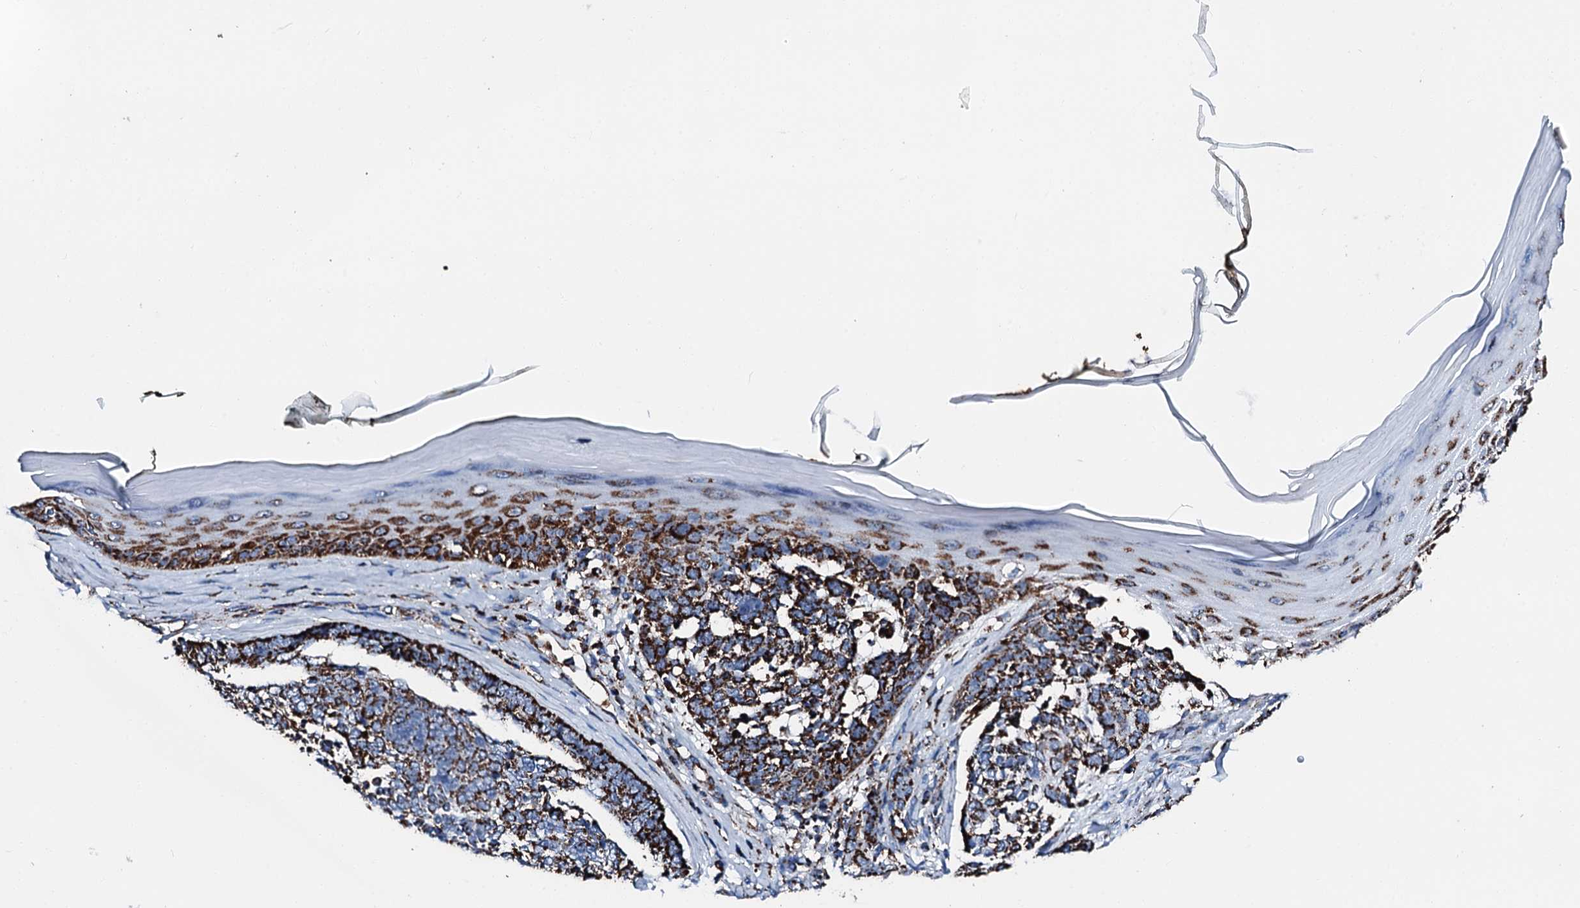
{"staining": {"intensity": "strong", "quantity": ">75%", "location": "cytoplasmic/membranous"}, "tissue": "skin cancer", "cell_type": "Tumor cells", "image_type": "cancer", "snomed": [{"axis": "morphology", "description": "Basal cell carcinoma"}, {"axis": "topography", "description": "Skin"}], "caption": "IHC of skin cancer (basal cell carcinoma) reveals high levels of strong cytoplasmic/membranous expression in about >75% of tumor cells.", "gene": "HADH", "patient": {"sex": "female", "age": 81}}